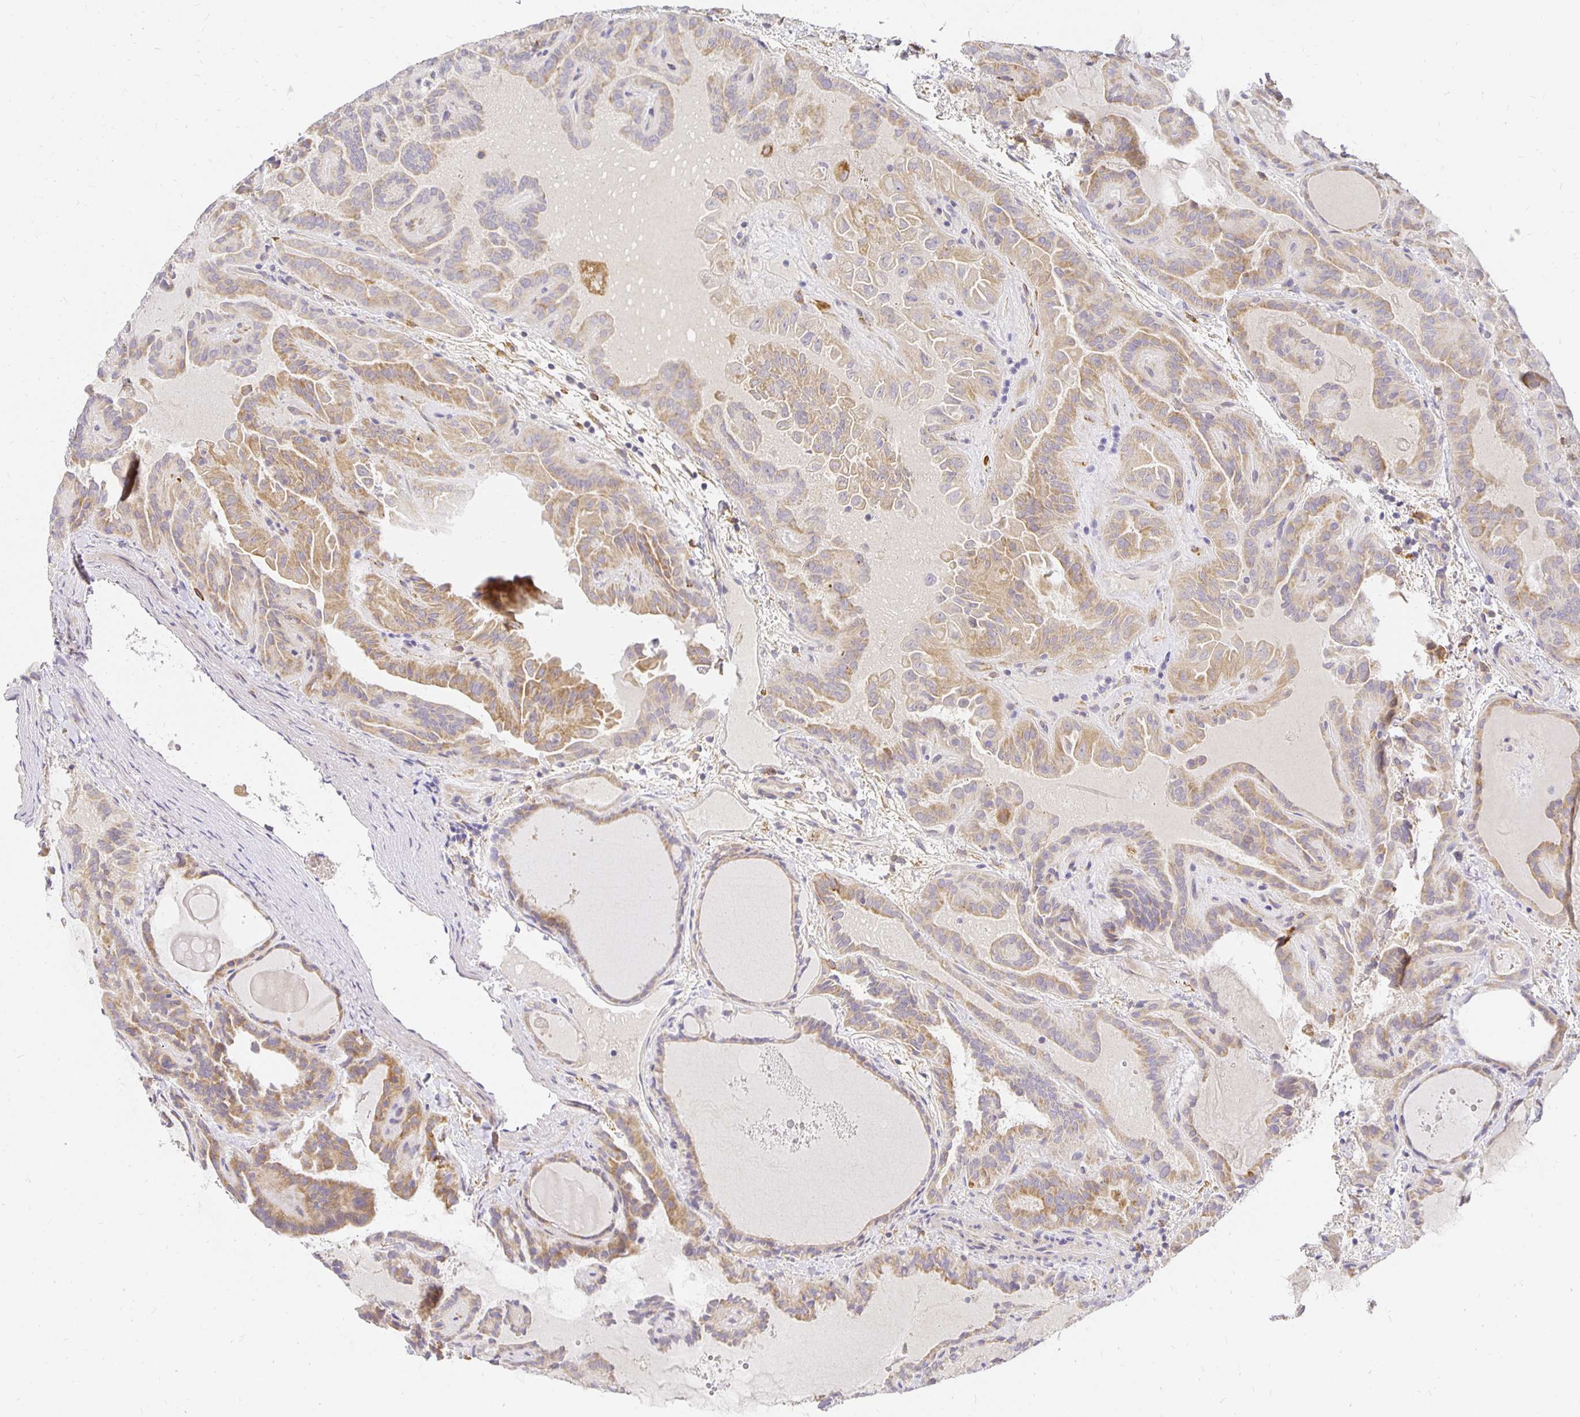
{"staining": {"intensity": "moderate", "quantity": ">75%", "location": "cytoplasmic/membranous"}, "tissue": "thyroid cancer", "cell_type": "Tumor cells", "image_type": "cancer", "snomed": [{"axis": "morphology", "description": "Papillary adenocarcinoma, NOS"}, {"axis": "topography", "description": "Thyroid gland"}], "caption": "An image of thyroid cancer stained for a protein reveals moderate cytoplasmic/membranous brown staining in tumor cells.", "gene": "PLOD1", "patient": {"sex": "female", "age": 46}}